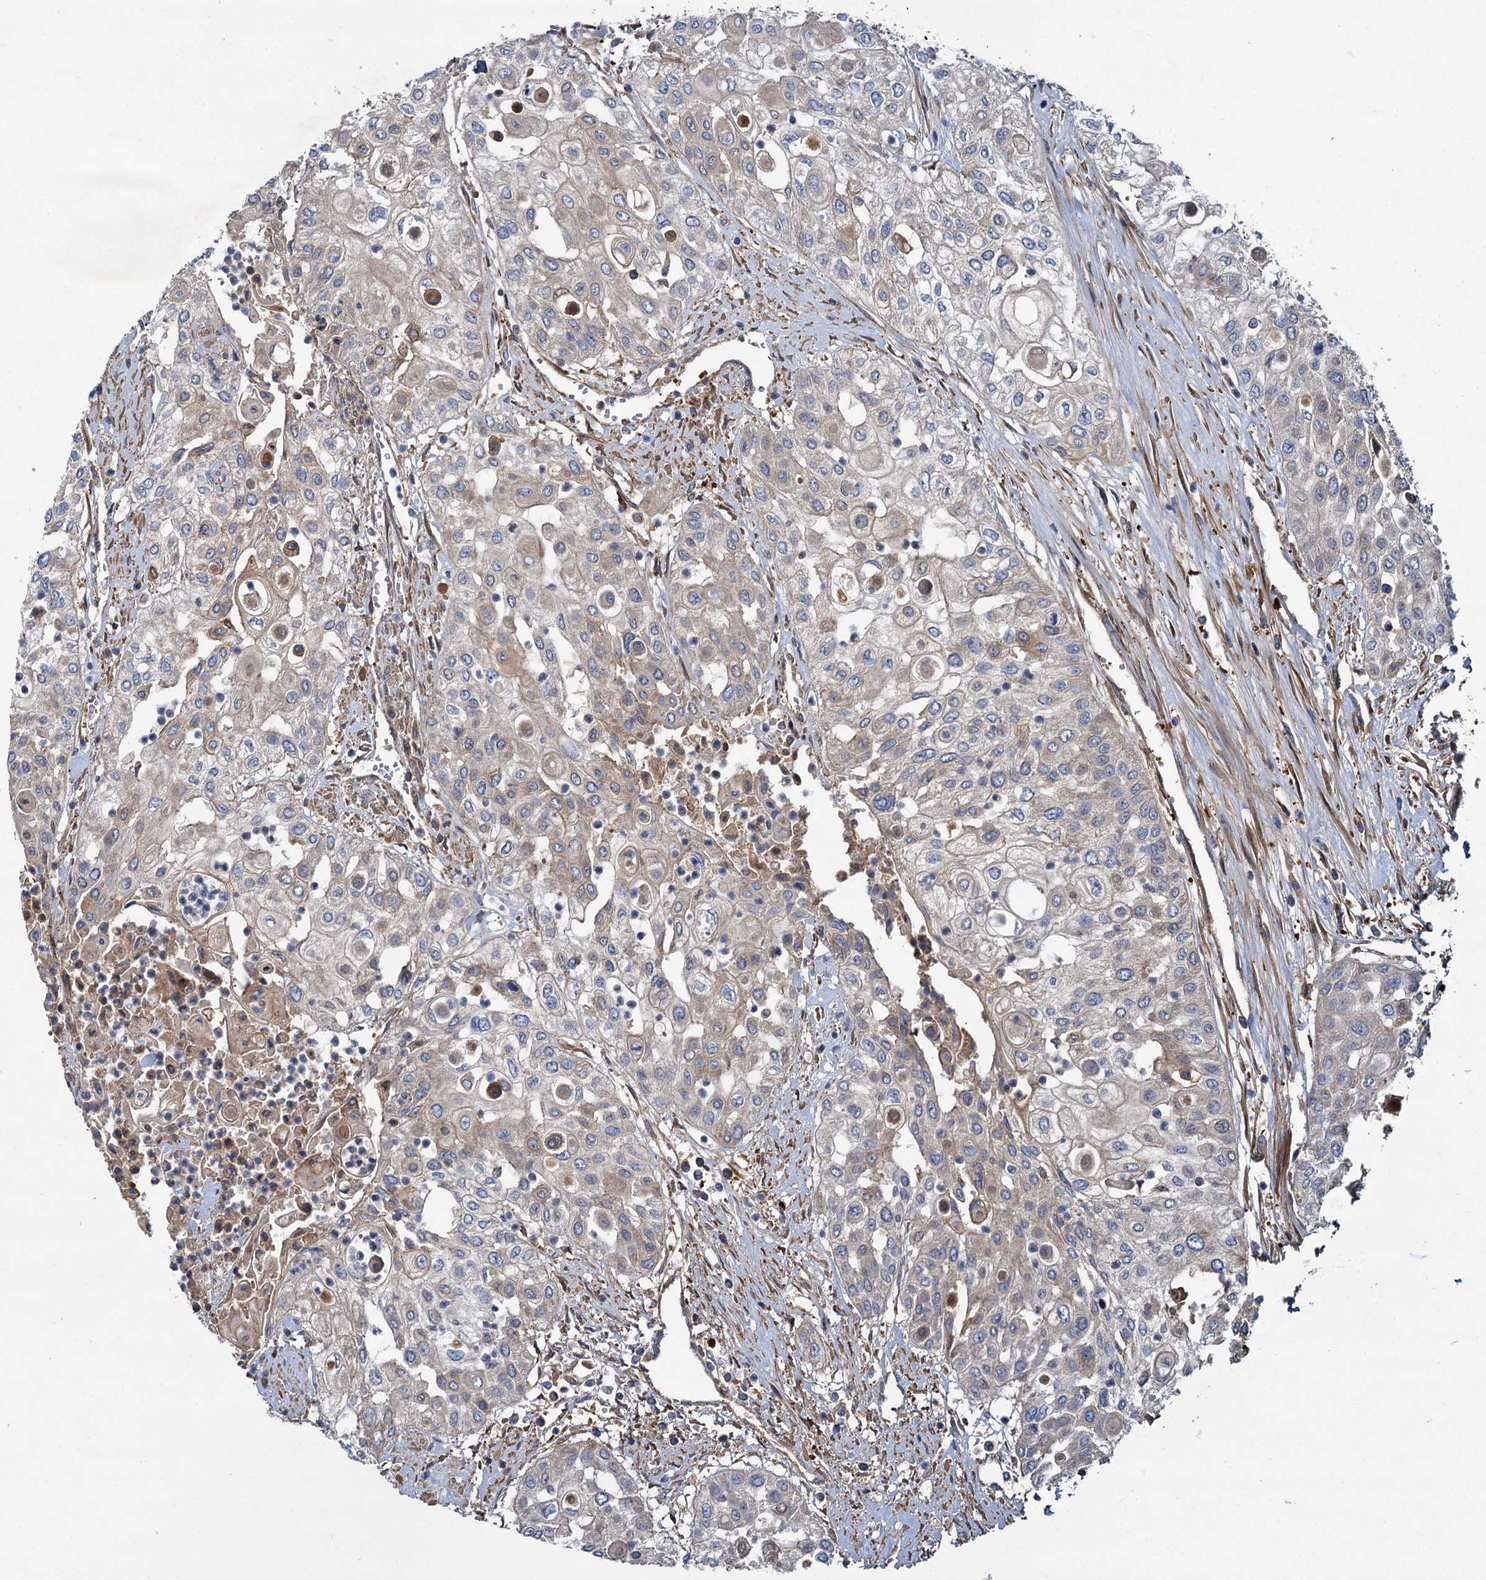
{"staining": {"intensity": "weak", "quantity": "25%-75%", "location": "cytoplasmic/membranous"}, "tissue": "urothelial cancer", "cell_type": "Tumor cells", "image_type": "cancer", "snomed": [{"axis": "morphology", "description": "Urothelial carcinoma, High grade"}, {"axis": "topography", "description": "Urinary bladder"}], "caption": "There is low levels of weak cytoplasmic/membranous staining in tumor cells of high-grade urothelial carcinoma, as demonstrated by immunohistochemical staining (brown color).", "gene": "ALKBH7", "patient": {"sex": "female", "age": 79}}